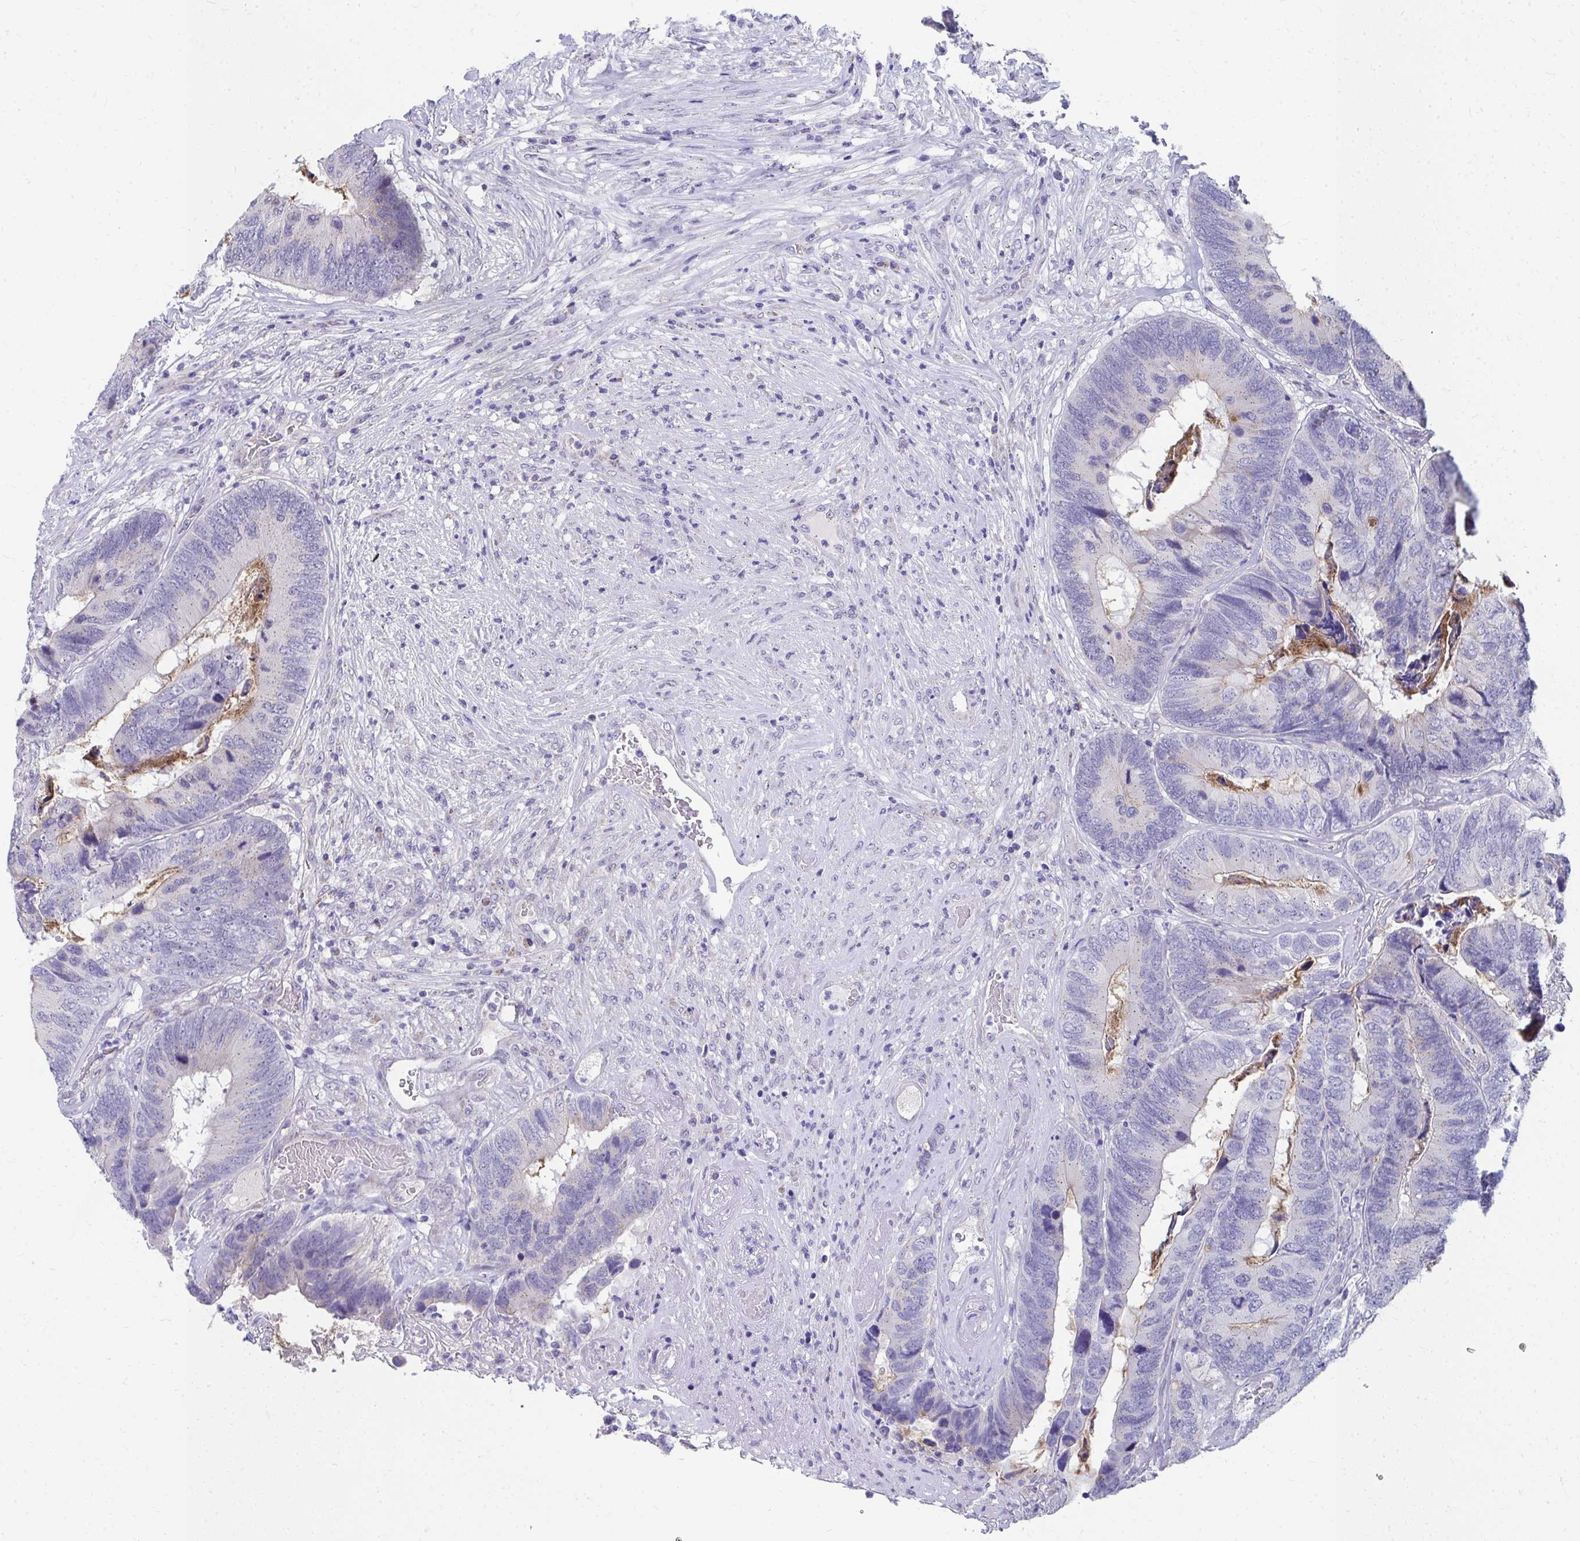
{"staining": {"intensity": "negative", "quantity": "none", "location": "none"}, "tissue": "colorectal cancer", "cell_type": "Tumor cells", "image_type": "cancer", "snomed": [{"axis": "morphology", "description": "Adenocarcinoma, NOS"}, {"axis": "topography", "description": "Colon"}], "caption": "An immunohistochemistry micrograph of colorectal cancer is shown. There is no staining in tumor cells of colorectal cancer.", "gene": "TMPRSS2", "patient": {"sex": "female", "age": 67}}